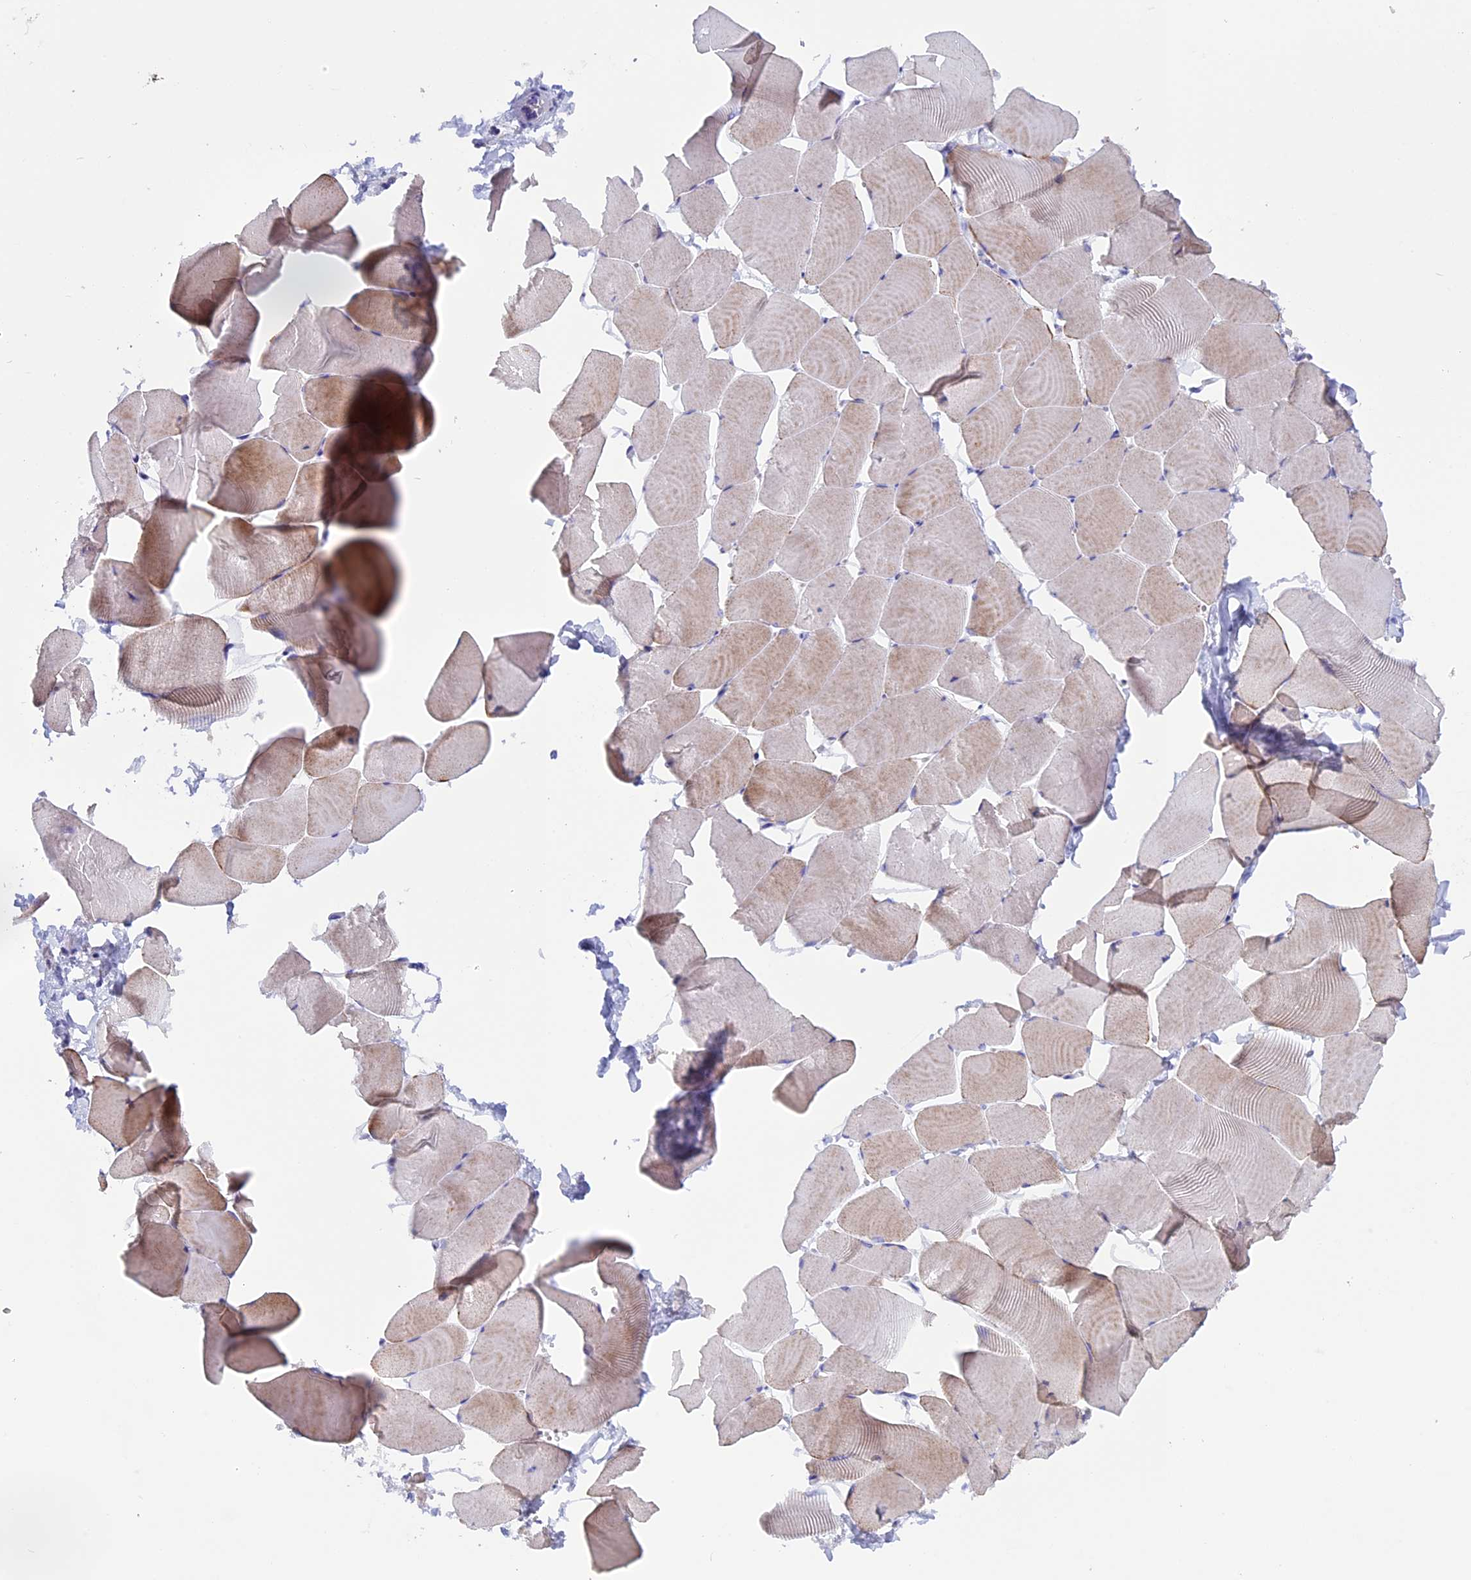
{"staining": {"intensity": "weak", "quantity": "<25%", "location": "cytoplasmic/membranous"}, "tissue": "skeletal muscle", "cell_type": "Myocytes", "image_type": "normal", "snomed": [{"axis": "morphology", "description": "Normal tissue, NOS"}, {"axis": "topography", "description": "Skeletal muscle"}], "caption": "Immunohistochemical staining of unremarkable human skeletal muscle displays no significant positivity in myocytes.", "gene": "ZNF563", "patient": {"sex": "male", "age": 25}}